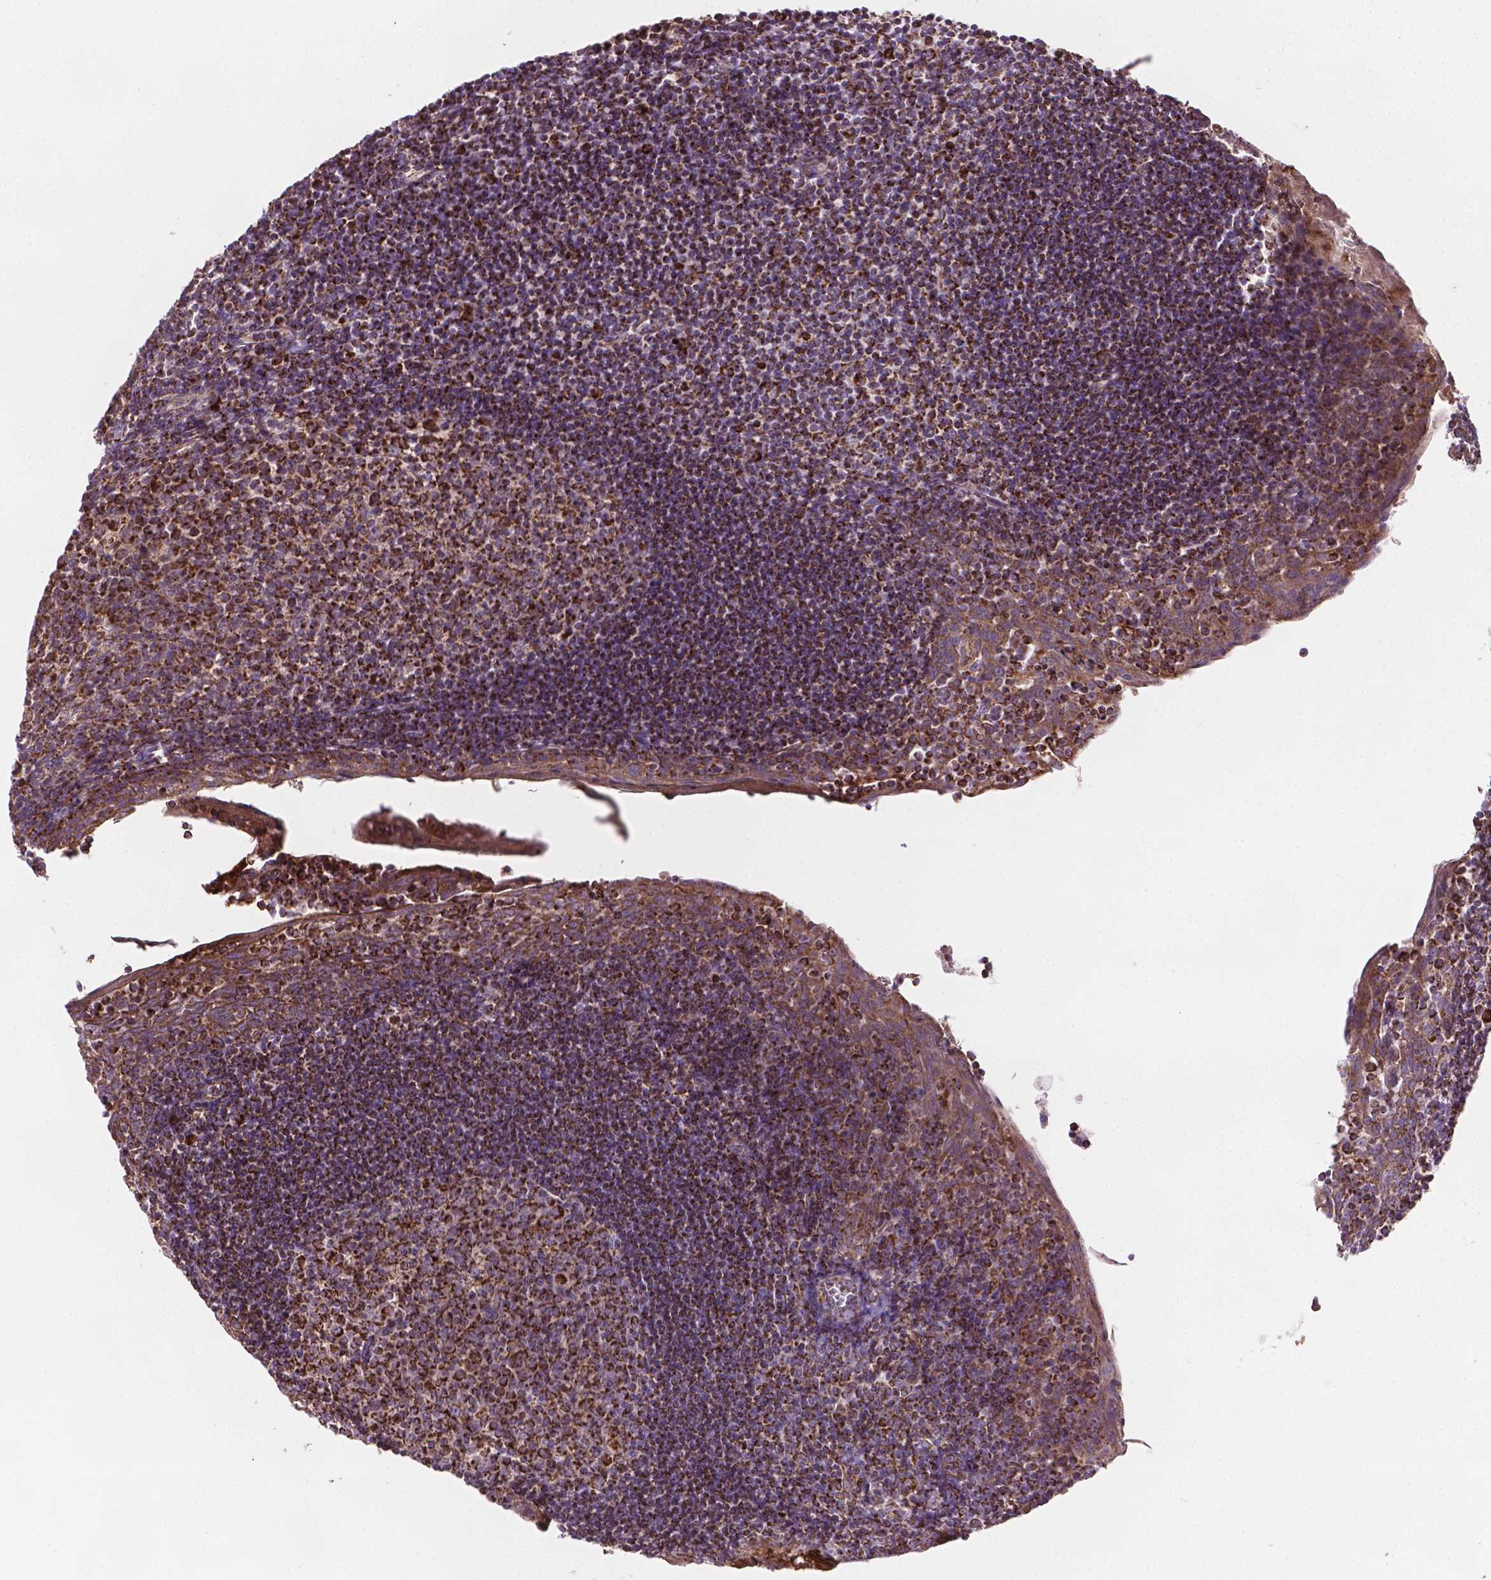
{"staining": {"intensity": "strong", "quantity": ">75%", "location": "cytoplasmic/membranous"}, "tissue": "lymph node", "cell_type": "Germinal center cells", "image_type": "normal", "snomed": [{"axis": "morphology", "description": "Normal tissue, NOS"}, {"axis": "topography", "description": "Lymph node"}], "caption": "Immunohistochemistry (IHC) micrograph of benign lymph node stained for a protein (brown), which shows high levels of strong cytoplasmic/membranous expression in approximately >75% of germinal center cells.", "gene": "PIBF1", "patient": {"sex": "female", "age": 21}}